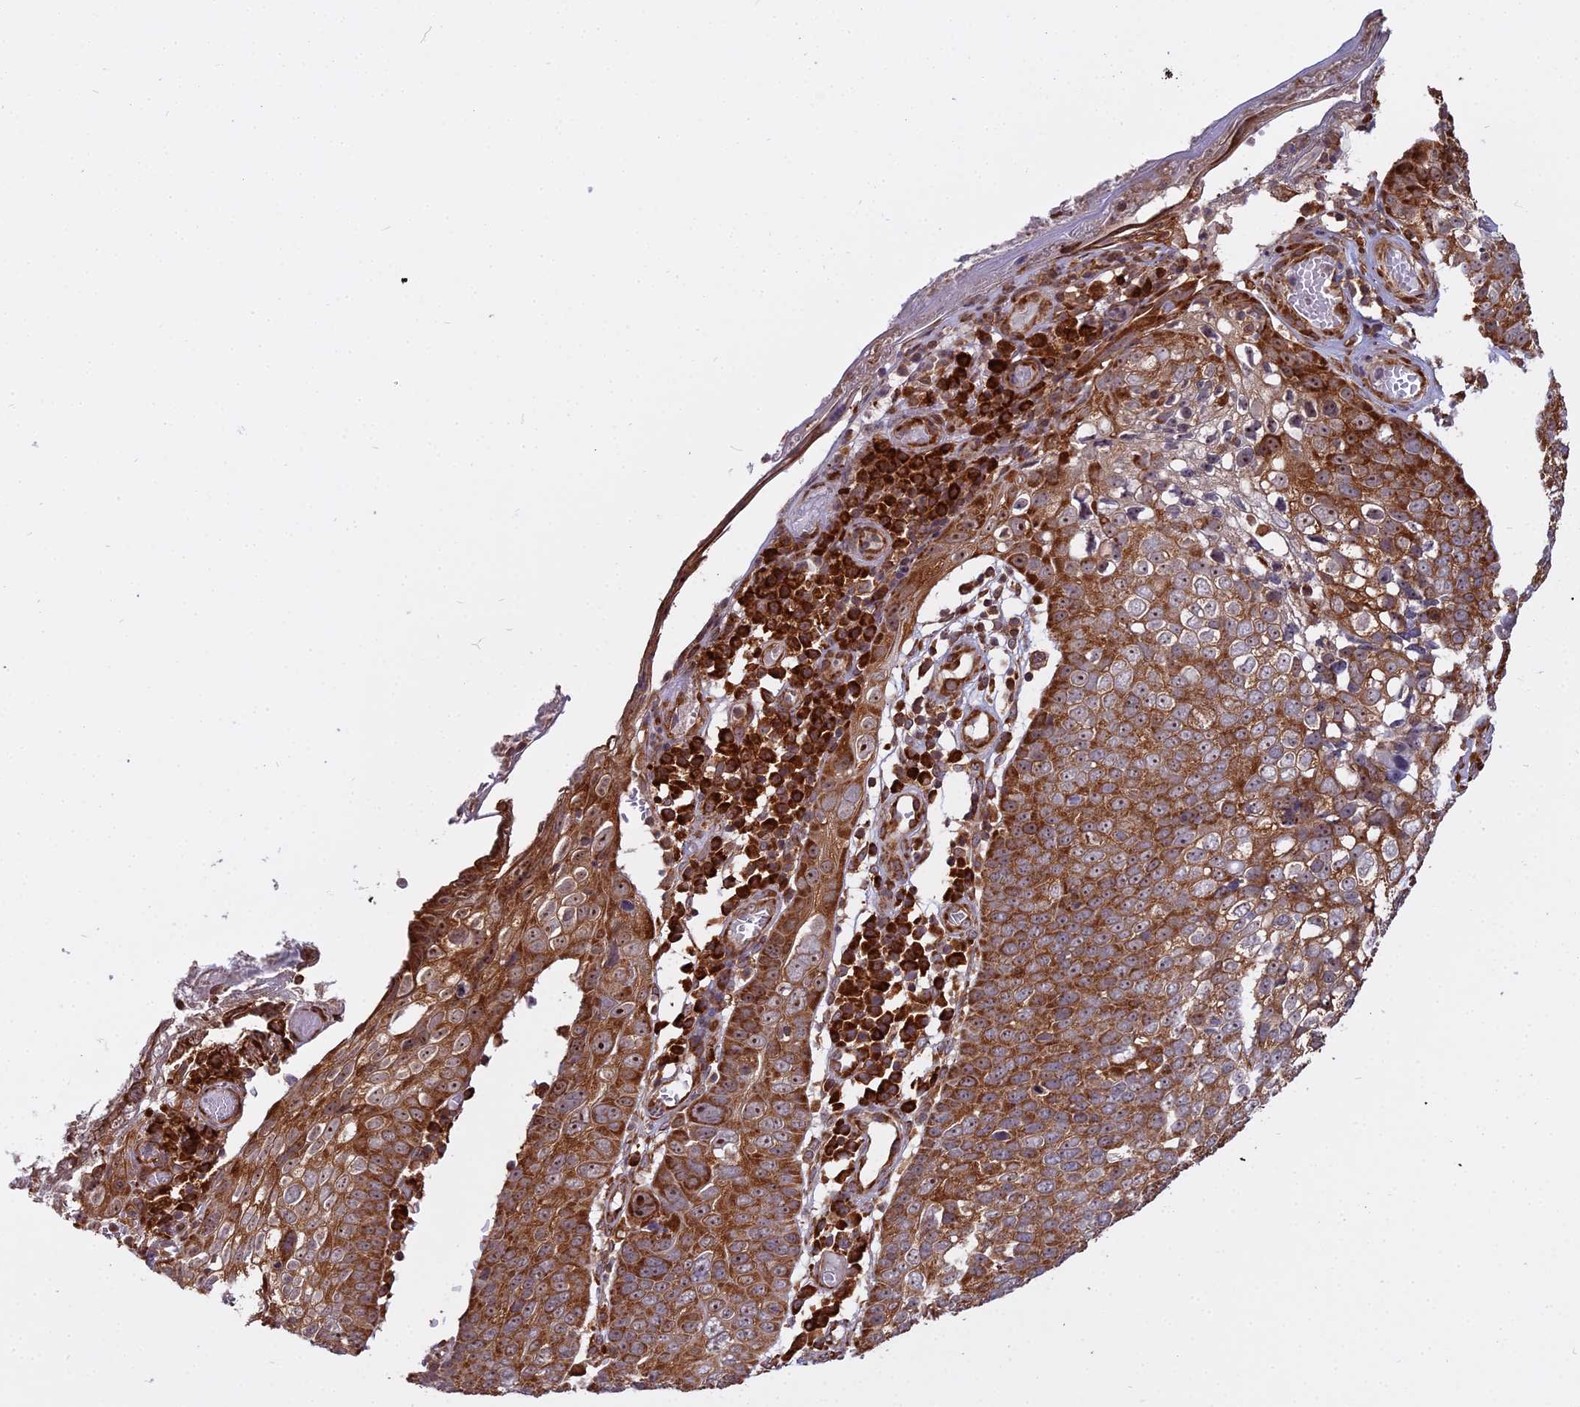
{"staining": {"intensity": "moderate", "quantity": ">75%", "location": "cytoplasmic/membranous,nuclear"}, "tissue": "skin cancer", "cell_type": "Tumor cells", "image_type": "cancer", "snomed": [{"axis": "morphology", "description": "Squamous cell carcinoma, NOS"}, {"axis": "topography", "description": "Skin"}], "caption": "Human skin cancer (squamous cell carcinoma) stained with a protein marker reveals moderate staining in tumor cells.", "gene": "RPL26", "patient": {"sex": "male", "age": 71}}